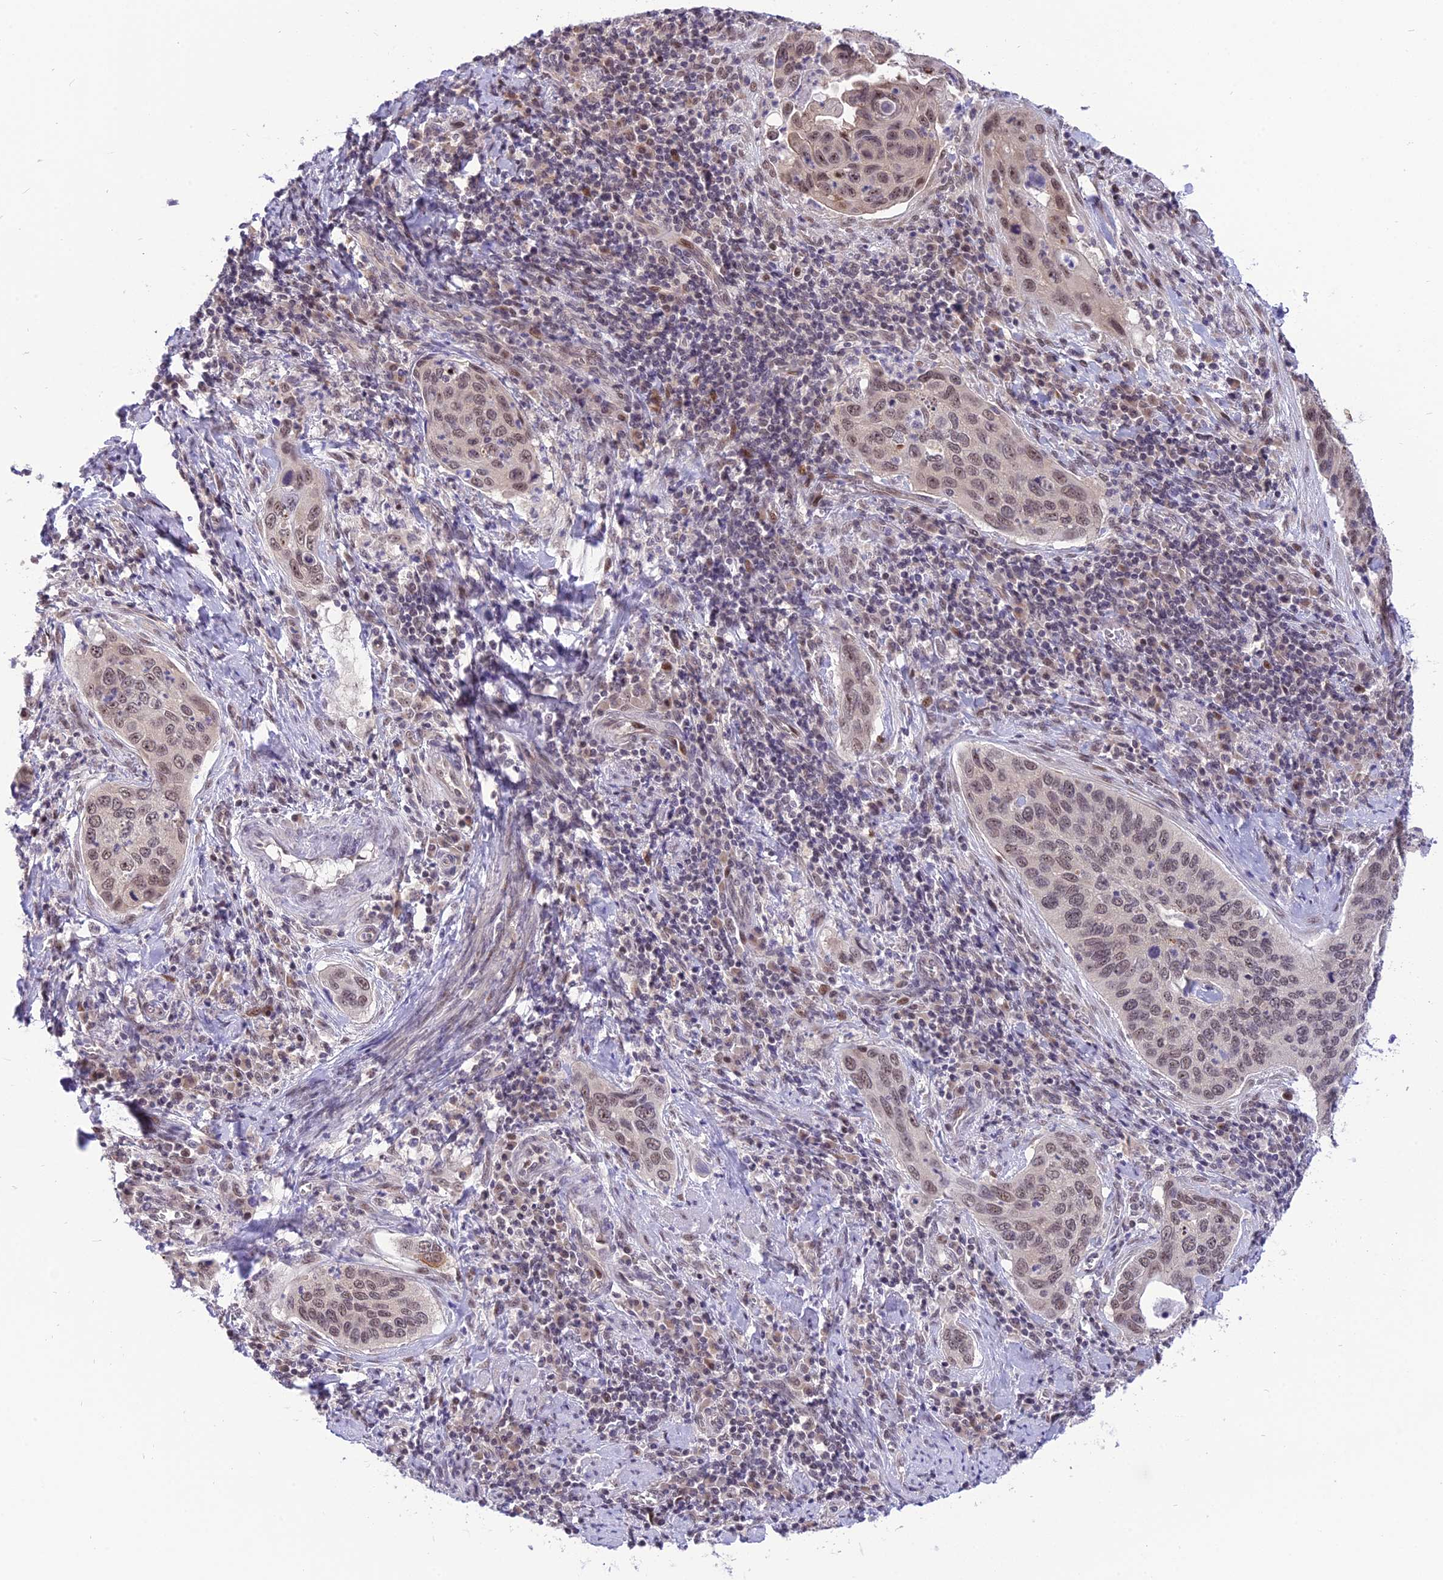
{"staining": {"intensity": "weak", "quantity": ">75%", "location": "nuclear"}, "tissue": "cervical cancer", "cell_type": "Tumor cells", "image_type": "cancer", "snomed": [{"axis": "morphology", "description": "Squamous cell carcinoma, NOS"}, {"axis": "topography", "description": "Cervix"}], "caption": "Cervical cancer stained with a brown dye displays weak nuclear positive positivity in about >75% of tumor cells.", "gene": "ZNF837", "patient": {"sex": "female", "age": 53}}